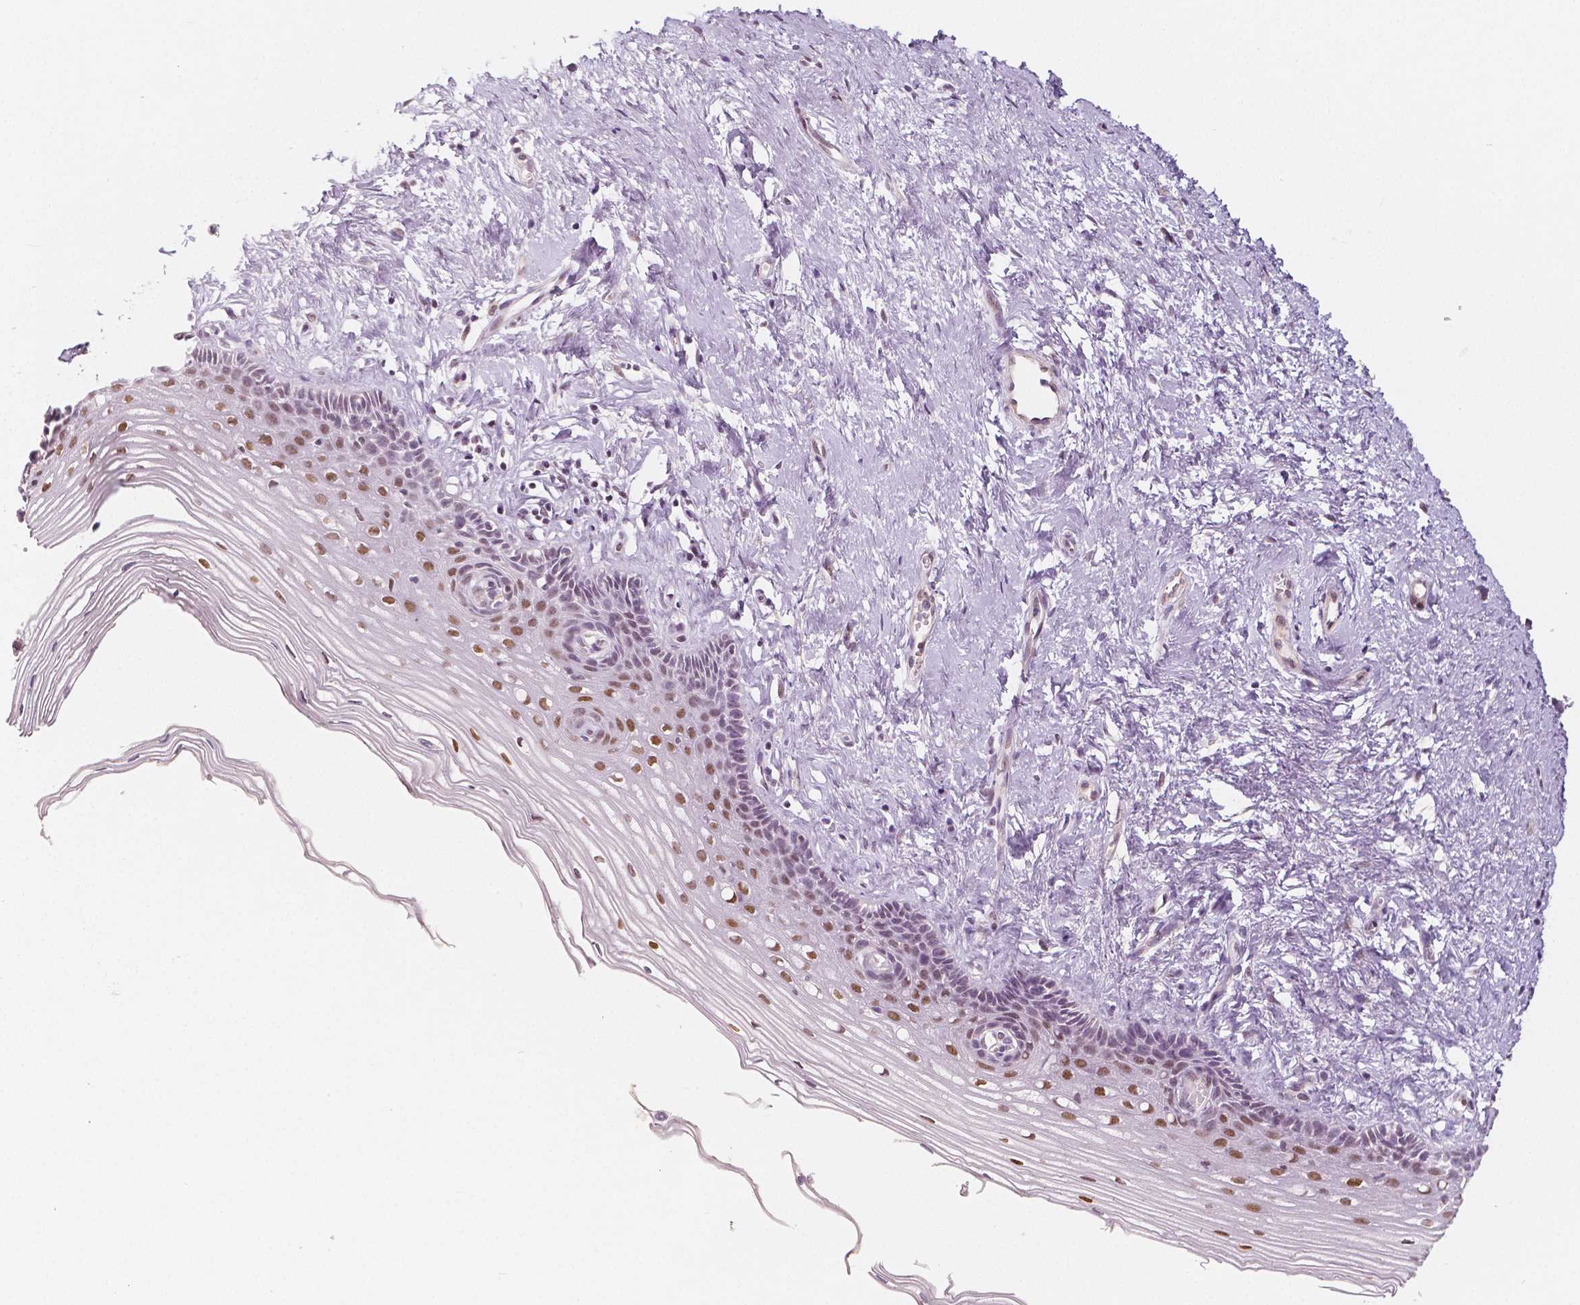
{"staining": {"intensity": "moderate", "quantity": "25%-75%", "location": "nuclear"}, "tissue": "cervix", "cell_type": "Squamous epithelial cells", "image_type": "normal", "snomed": [{"axis": "morphology", "description": "Normal tissue, NOS"}, {"axis": "topography", "description": "Cervix"}], "caption": "Squamous epithelial cells reveal medium levels of moderate nuclear staining in approximately 25%-75% of cells in unremarkable human cervix.", "gene": "KDM5B", "patient": {"sex": "female", "age": 40}}